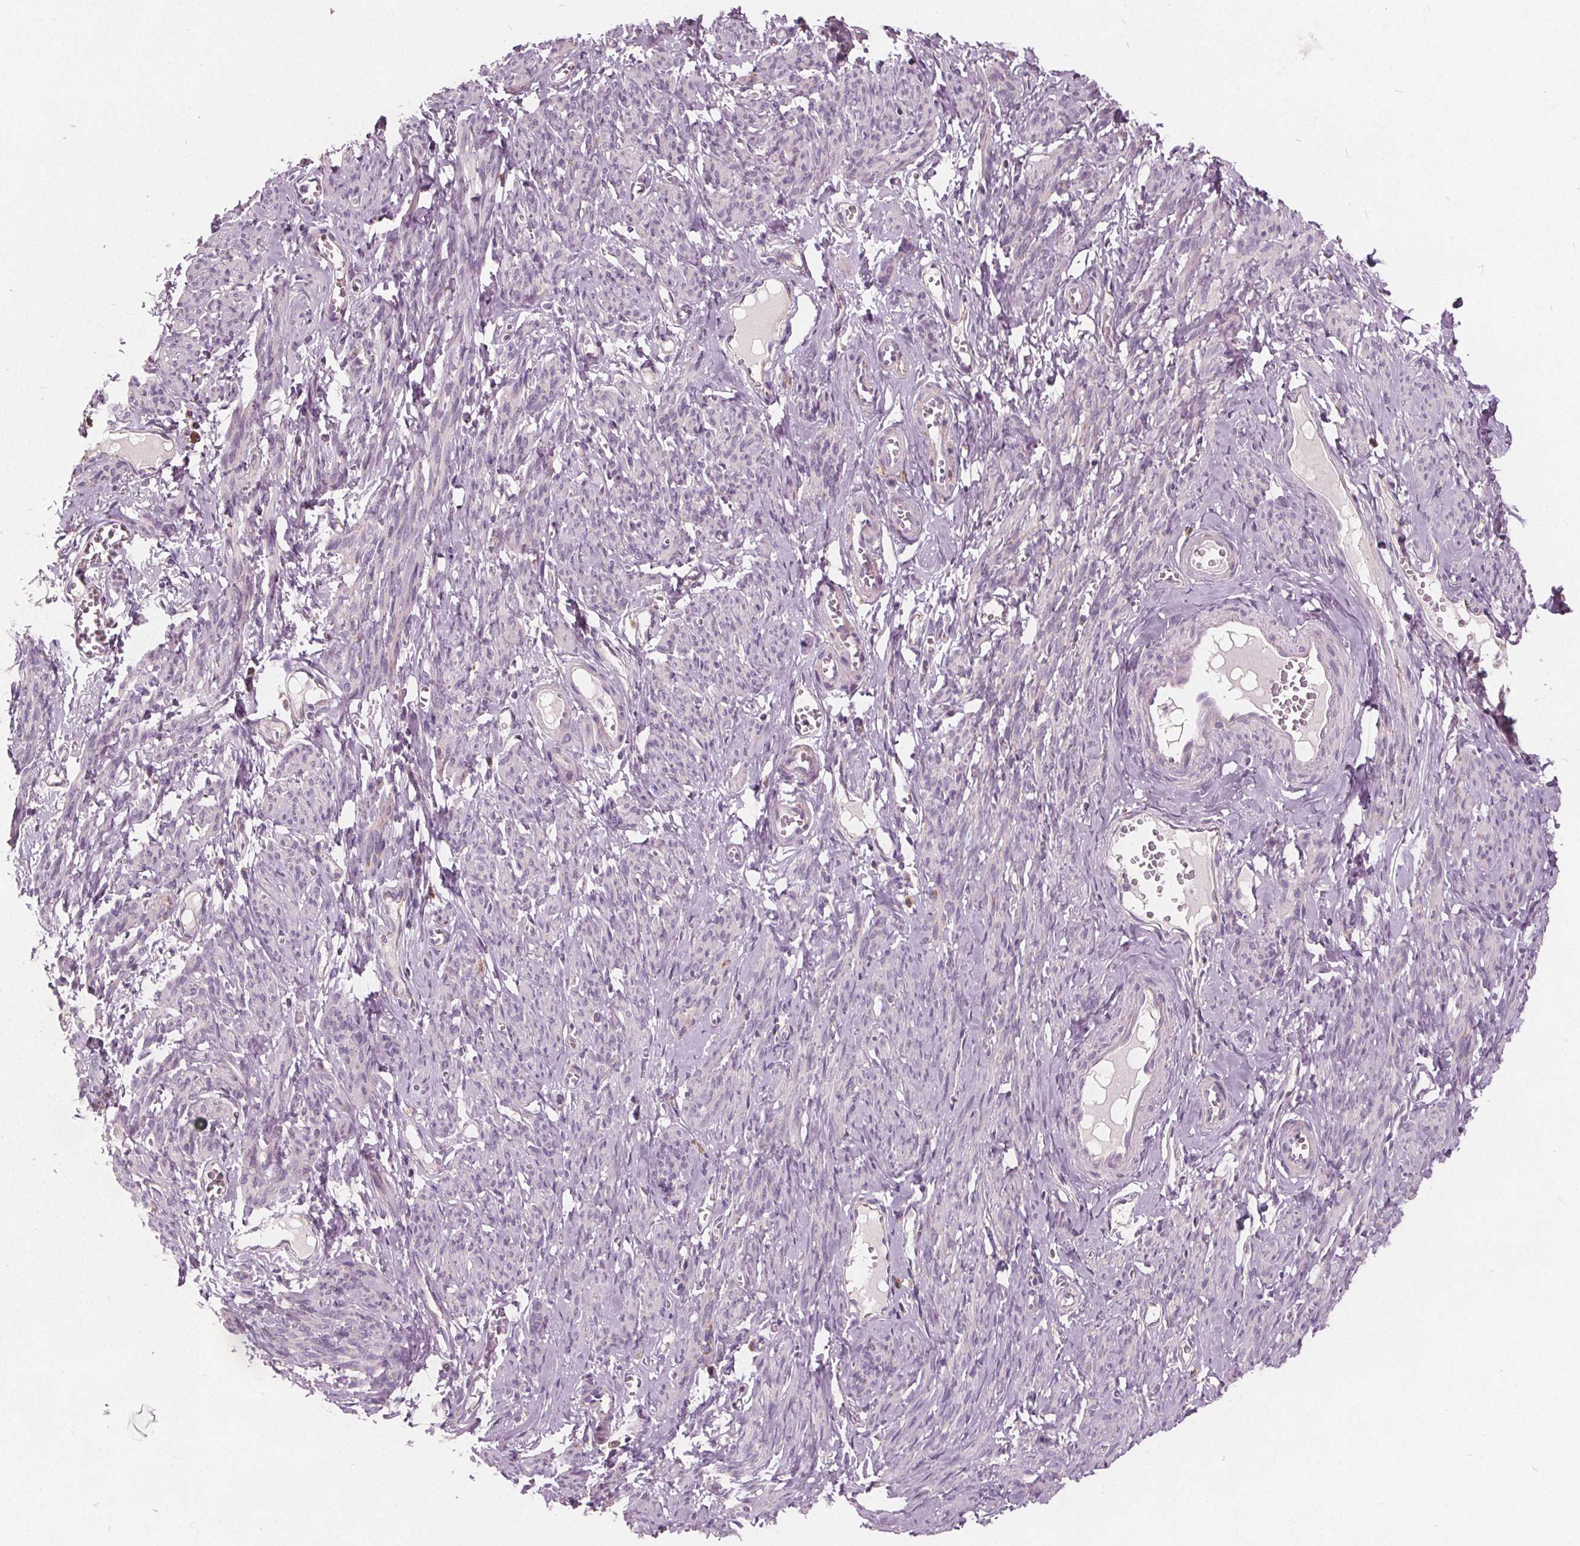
{"staining": {"intensity": "negative", "quantity": "none", "location": "none"}, "tissue": "smooth muscle", "cell_type": "Smooth muscle cells", "image_type": "normal", "snomed": [{"axis": "morphology", "description": "Normal tissue, NOS"}, {"axis": "topography", "description": "Smooth muscle"}], "caption": "Image shows no protein expression in smooth muscle cells of benign smooth muscle. Brightfield microscopy of immunohistochemistry (IHC) stained with DAB (3,3'-diaminobenzidine) (brown) and hematoxylin (blue), captured at high magnification.", "gene": "ECI2", "patient": {"sex": "female", "age": 65}}